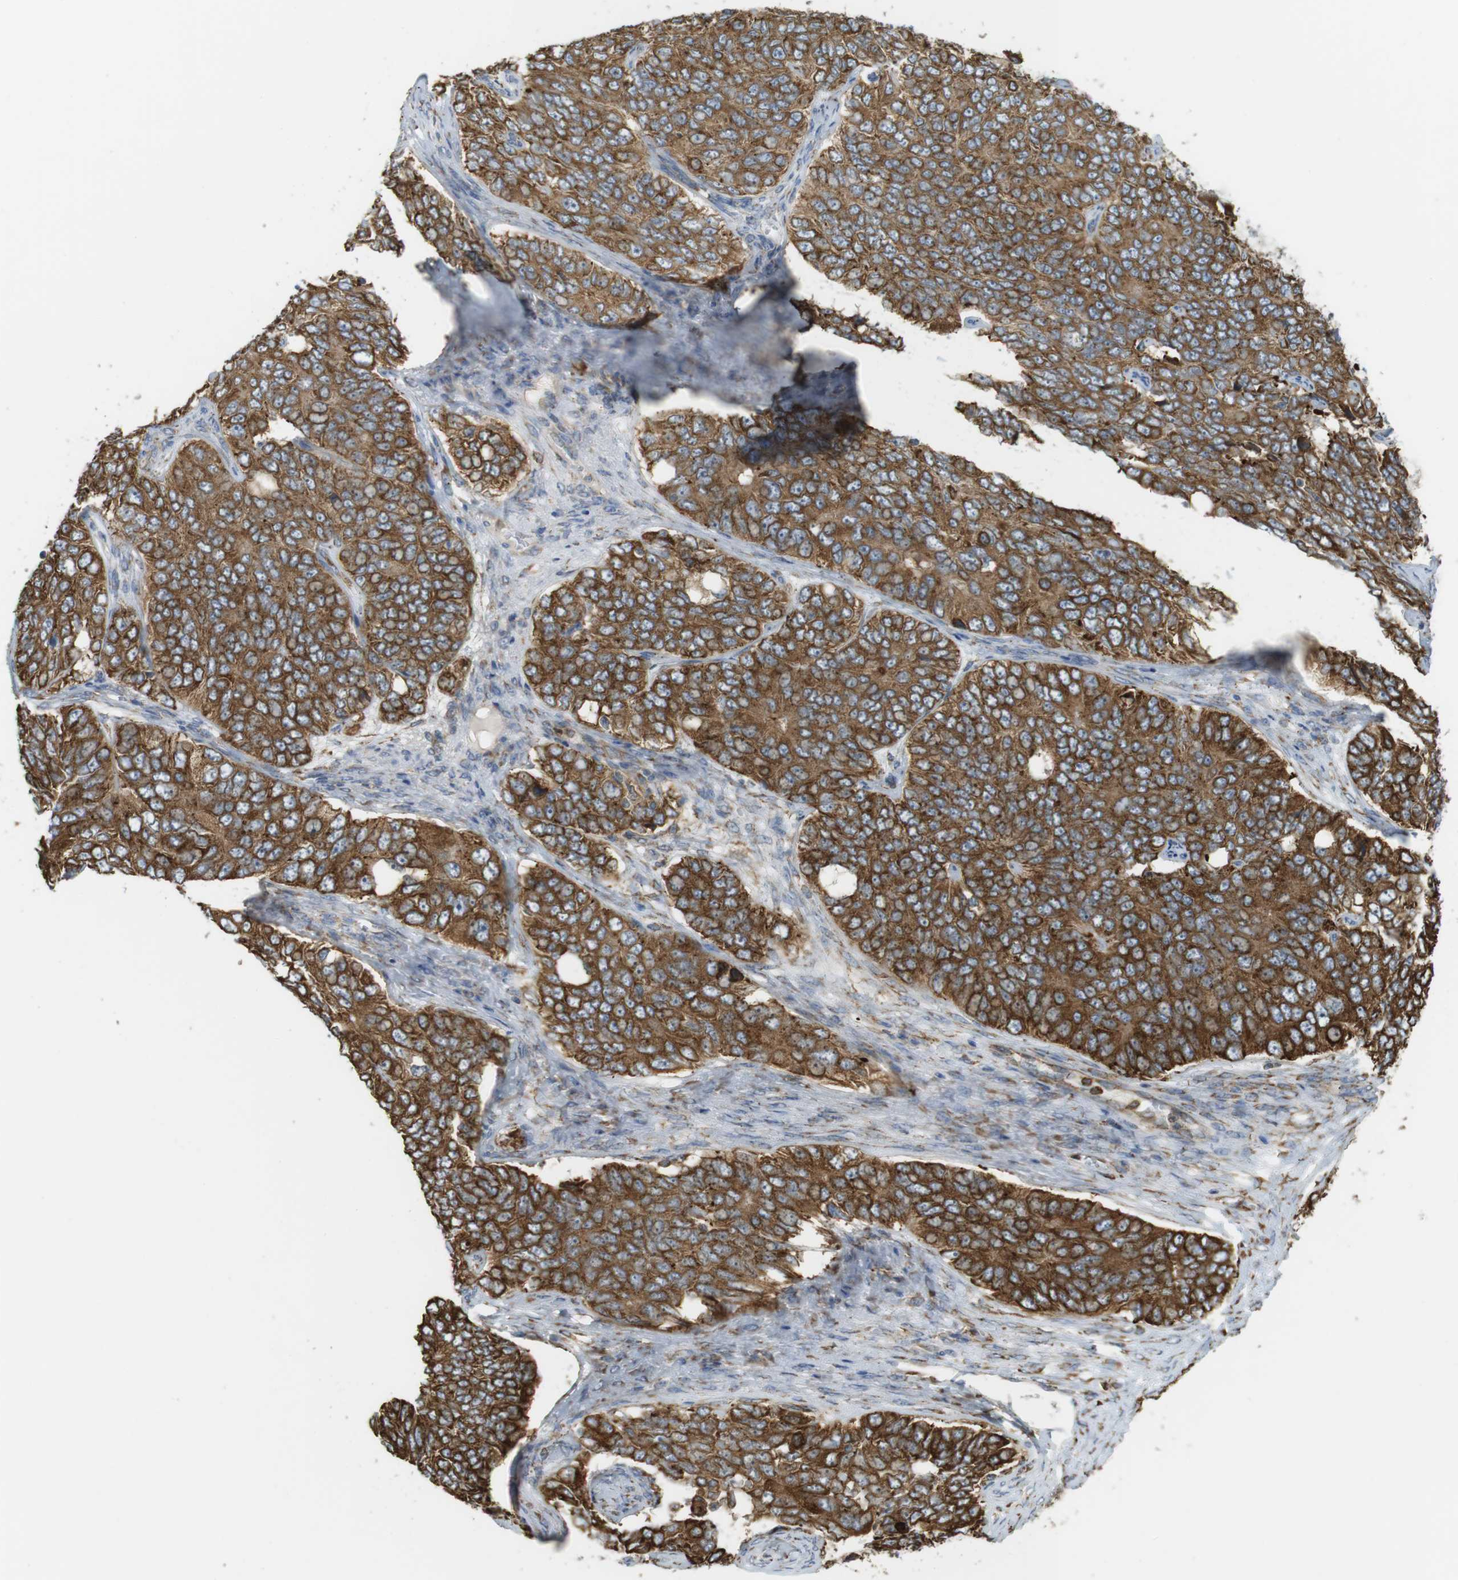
{"staining": {"intensity": "strong", "quantity": ">75%", "location": "cytoplasmic/membranous"}, "tissue": "ovarian cancer", "cell_type": "Tumor cells", "image_type": "cancer", "snomed": [{"axis": "morphology", "description": "Carcinoma, endometroid"}, {"axis": "topography", "description": "Ovary"}], "caption": "Immunohistochemistry image of neoplastic tissue: ovarian cancer (endometroid carcinoma) stained using IHC demonstrates high levels of strong protein expression localized specifically in the cytoplasmic/membranous of tumor cells, appearing as a cytoplasmic/membranous brown color.", "gene": "MBOAT2", "patient": {"sex": "female", "age": 51}}